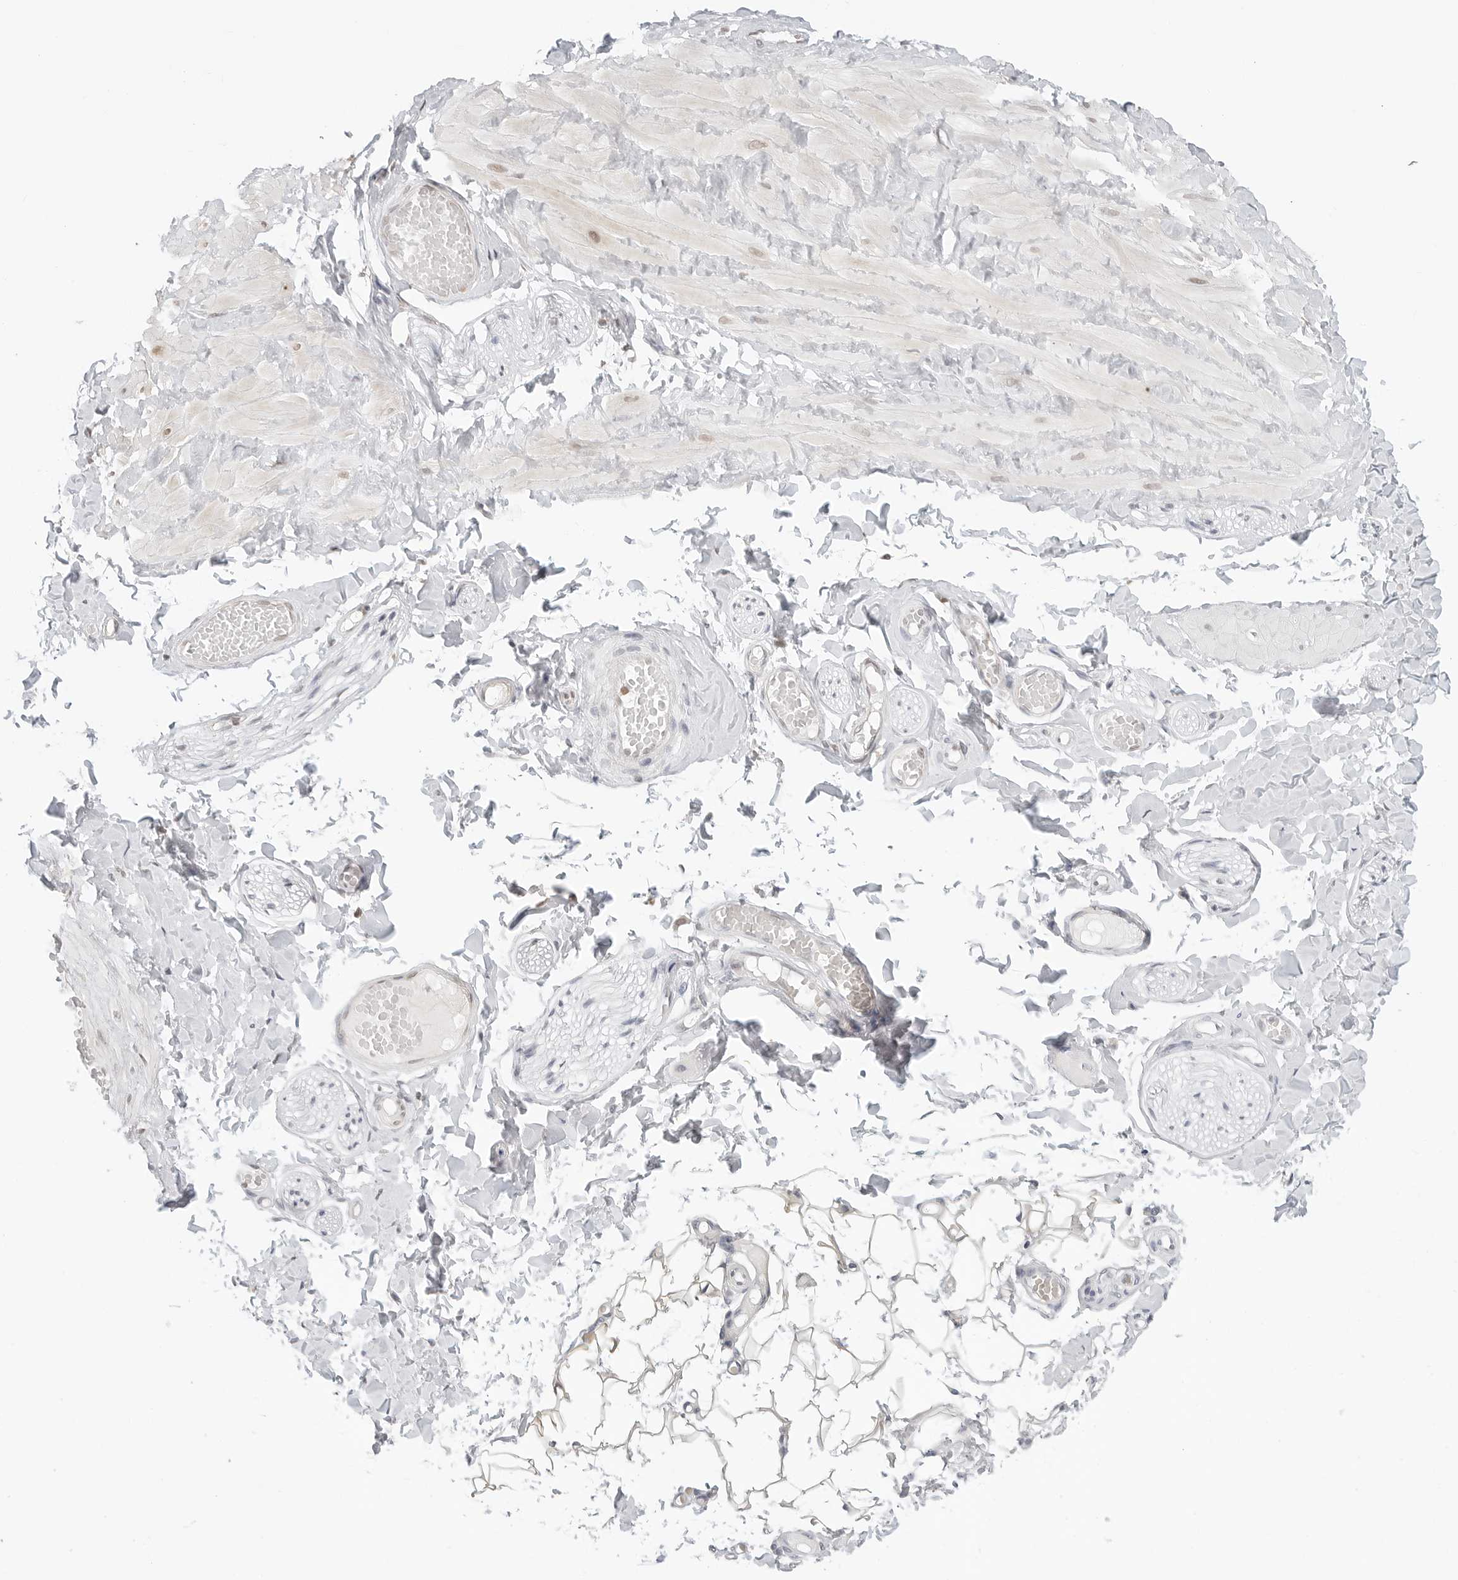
{"staining": {"intensity": "negative", "quantity": "none", "location": "none"}, "tissue": "adipose tissue", "cell_type": "Adipocytes", "image_type": "normal", "snomed": [{"axis": "morphology", "description": "Normal tissue, NOS"}, {"axis": "topography", "description": "Adipose tissue"}, {"axis": "topography", "description": "Vascular tissue"}, {"axis": "topography", "description": "Peripheral nerve tissue"}], "caption": "The image shows no staining of adipocytes in normal adipose tissue.", "gene": "METAP1", "patient": {"sex": "male", "age": 25}}